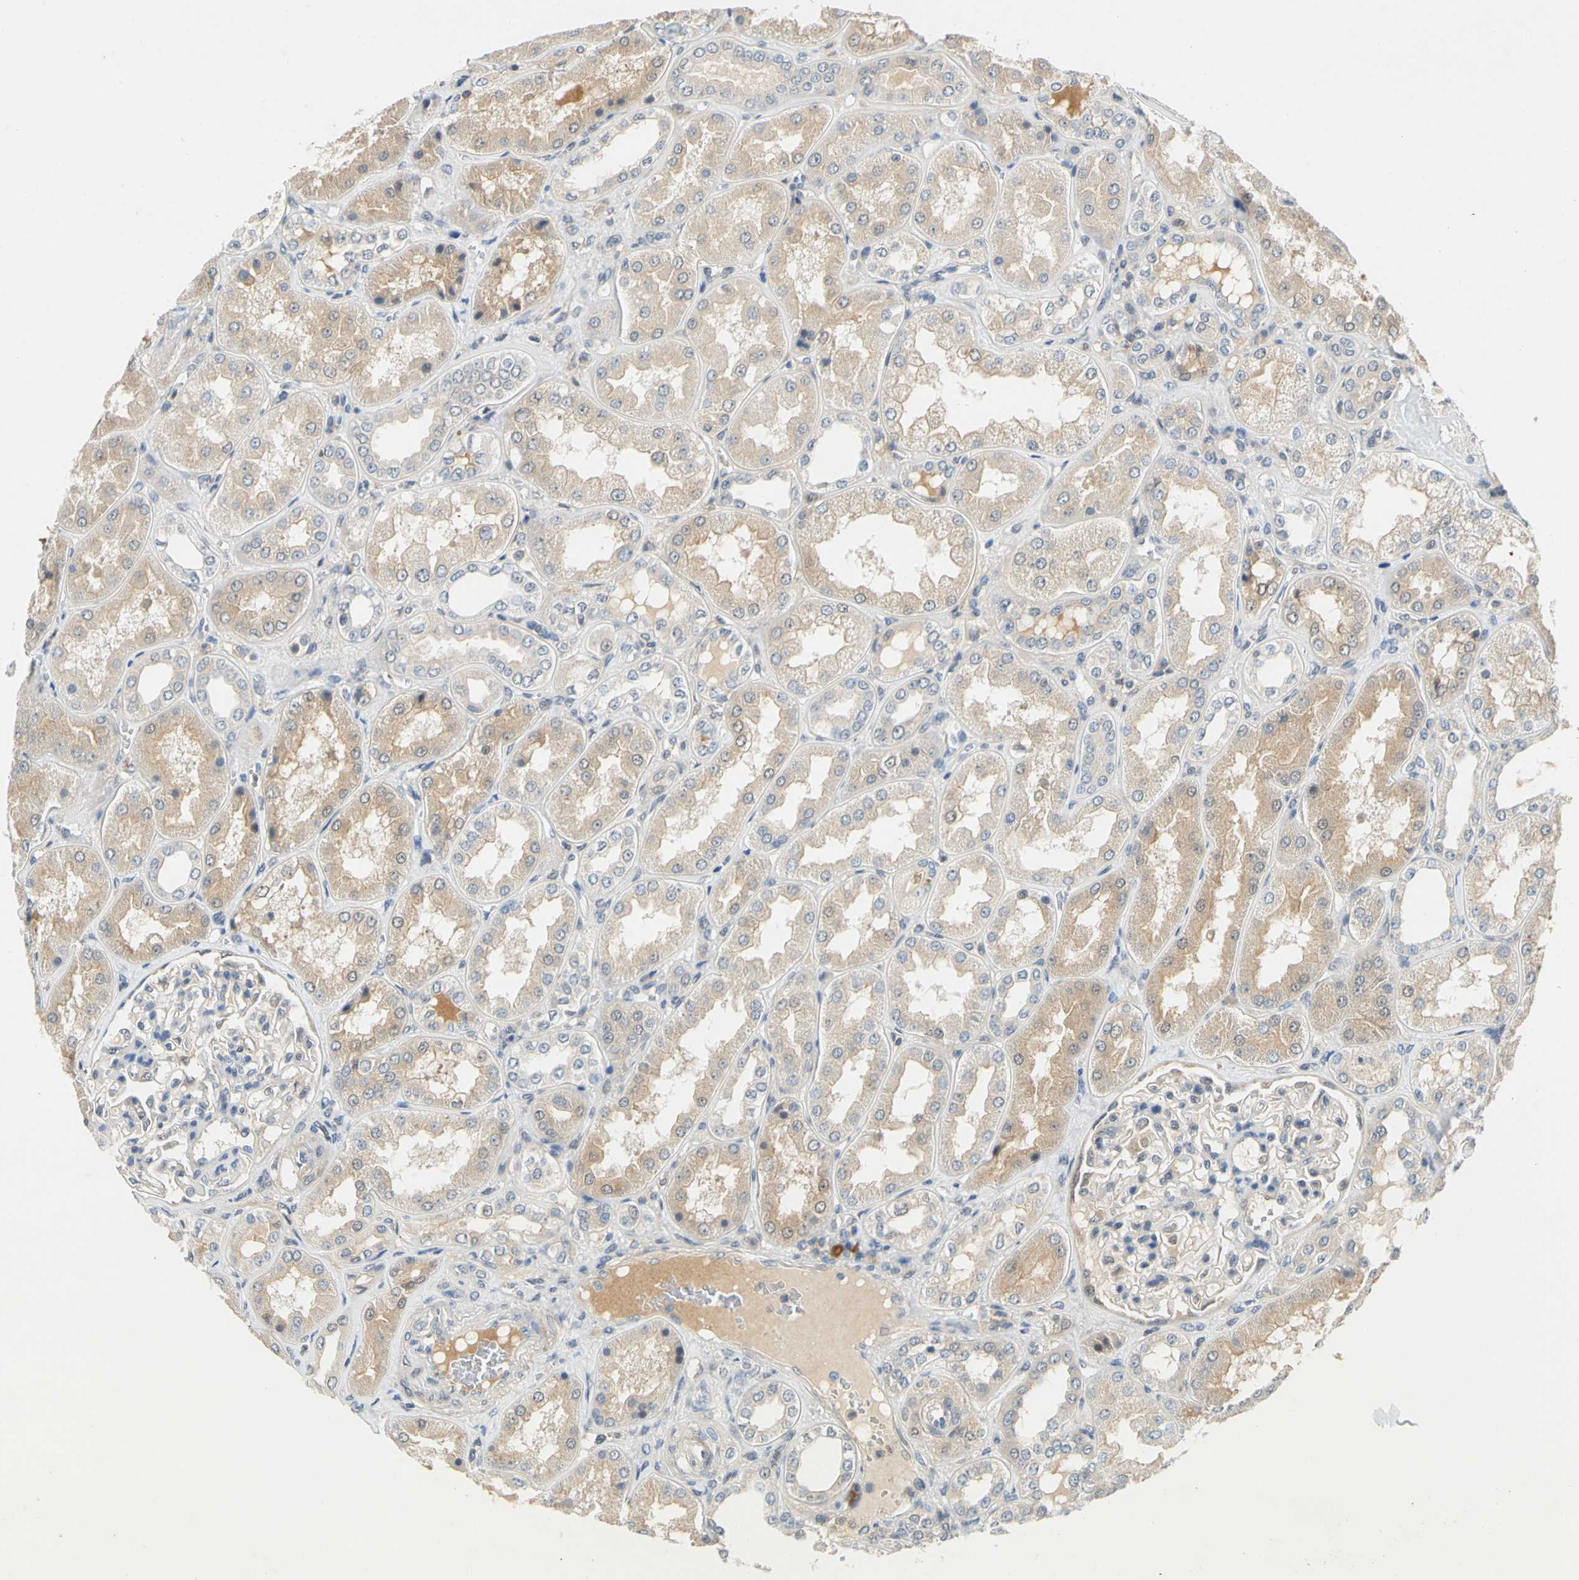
{"staining": {"intensity": "weak", "quantity": ">75%", "location": "cytoplasmic/membranous"}, "tissue": "kidney", "cell_type": "Cells in glomeruli", "image_type": "normal", "snomed": [{"axis": "morphology", "description": "Normal tissue, NOS"}, {"axis": "topography", "description": "Kidney"}], "caption": "Protein staining reveals weak cytoplasmic/membranous positivity in about >75% of cells in glomeruli in benign kidney. The staining was performed using DAB, with brown indicating positive protein expression. Nuclei are stained blue with hematoxylin.", "gene": "WIPI1", "patient": {"sex": "female", "age": 56}}